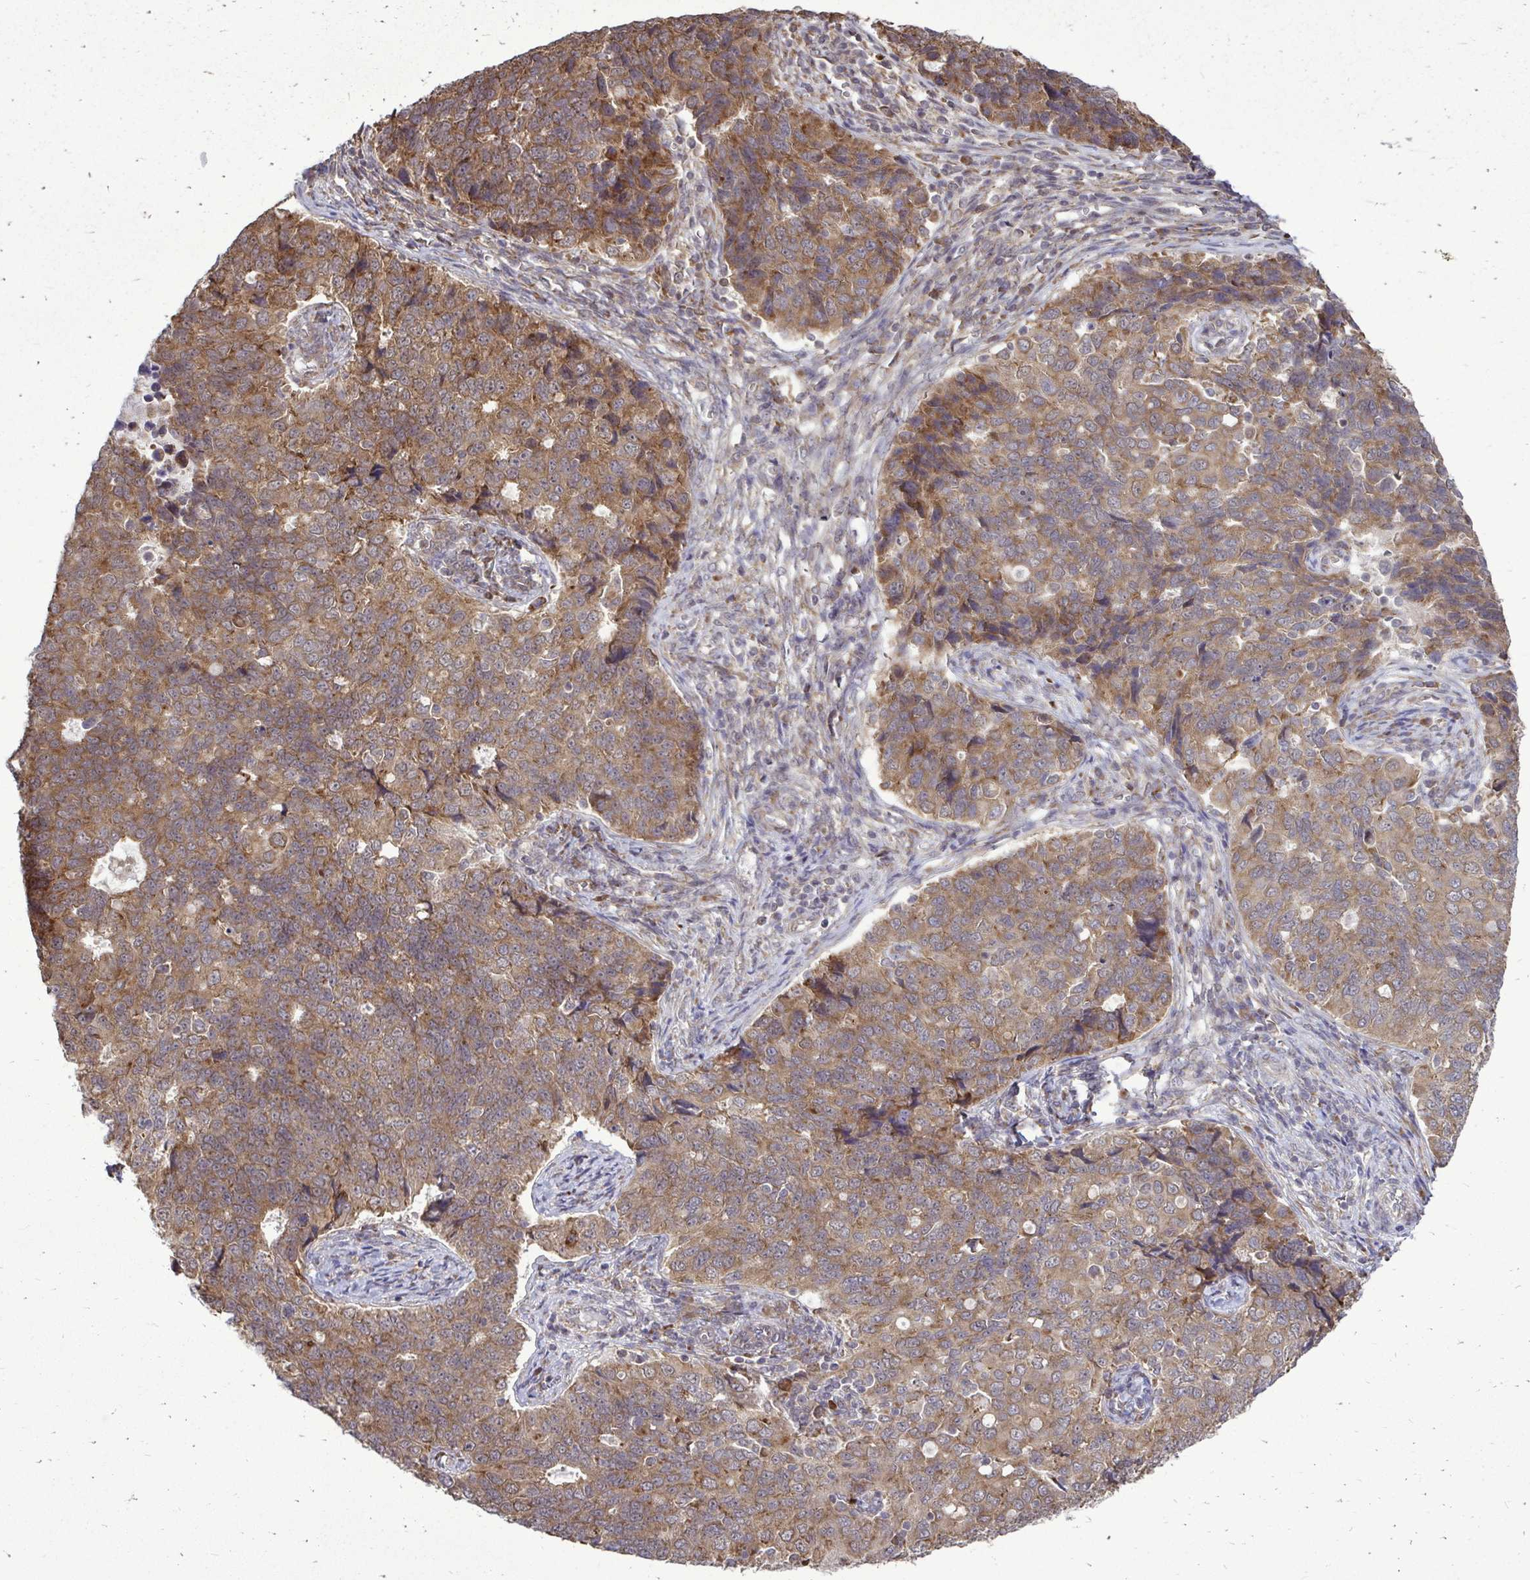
{"staining": {"intensity": "moderate", "quantity": ">75%", "location": "cytoplasmic/membranous"}, "tissue": "endometrial cancer", "cell_type": "Tumor cells", "image_type": "cancer", "snomed": [{"axis": "morphology", "description": "Adenocarcinoma, NOS"}, {"axis": "topography", "description": "Endometrium"}], "caption": "There is medium levels of moderate cytoplasmic/membranous positivity in tumor cells of endometrial cancer (adenocarcinoma), as demonstrated by immunohistochemical staining (brown color).", "gene": "FMR1", "patient": {"sex": "female", "age": 43}}